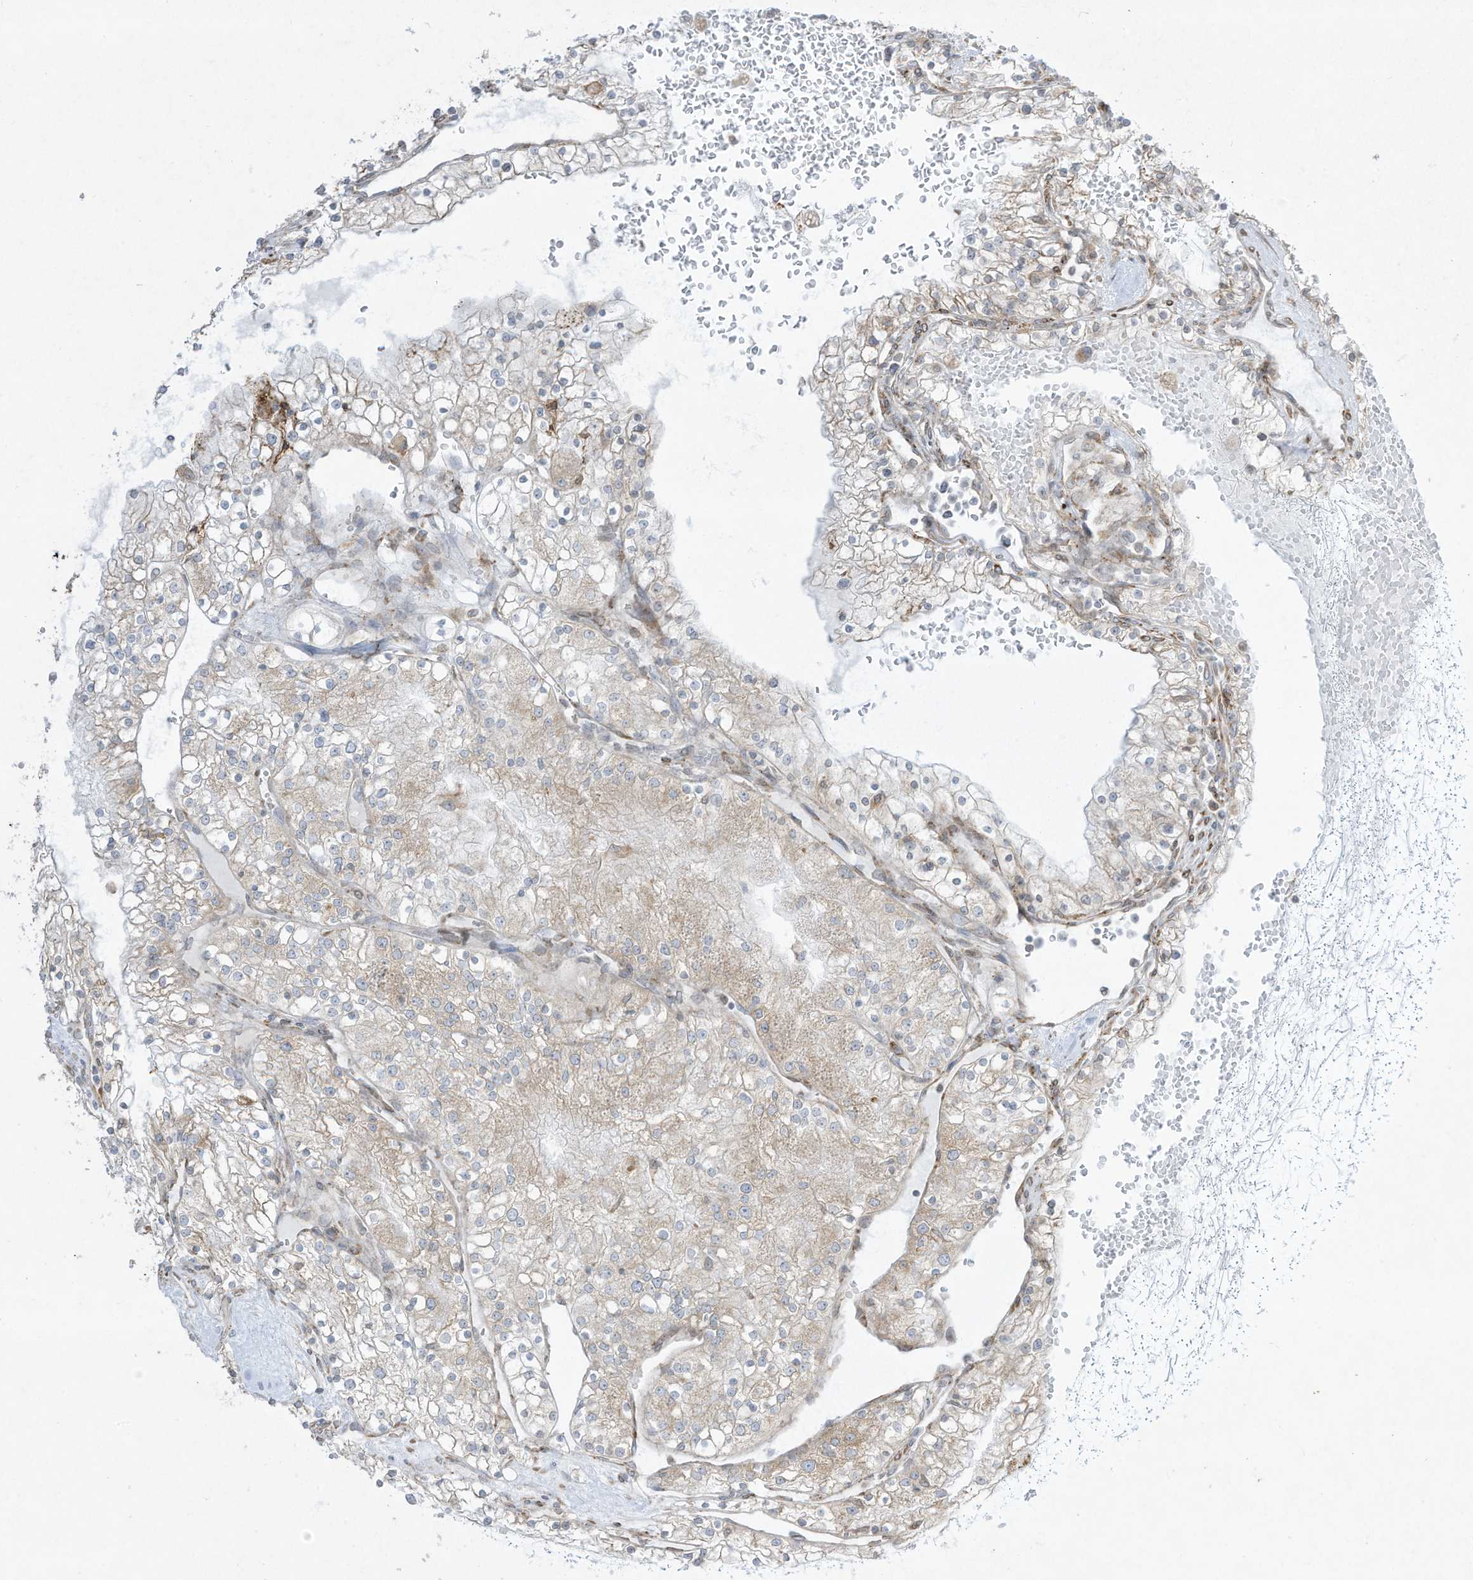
{"staining": {"intensity": "negative", "quantity": "none", "location": "none"}, "tissue": "renal cancer", "cell_type": "Tumor cells", "image_type": "cancer", "snomed": [{"axis": "morphology", "description": "Normal tissue, NOS"}, {"axis": "morphology", "description": "Adenocarcinoma, NOS"}, {"axis": "topography", "description": "Kidney"}], "caption": "Photomicrograph shows no protein positivity in tumor cells of renal cancer (adenocarcinoma) tissue.", "gene": "PTK6", "patient": {"sex": "male", "age": 68}}